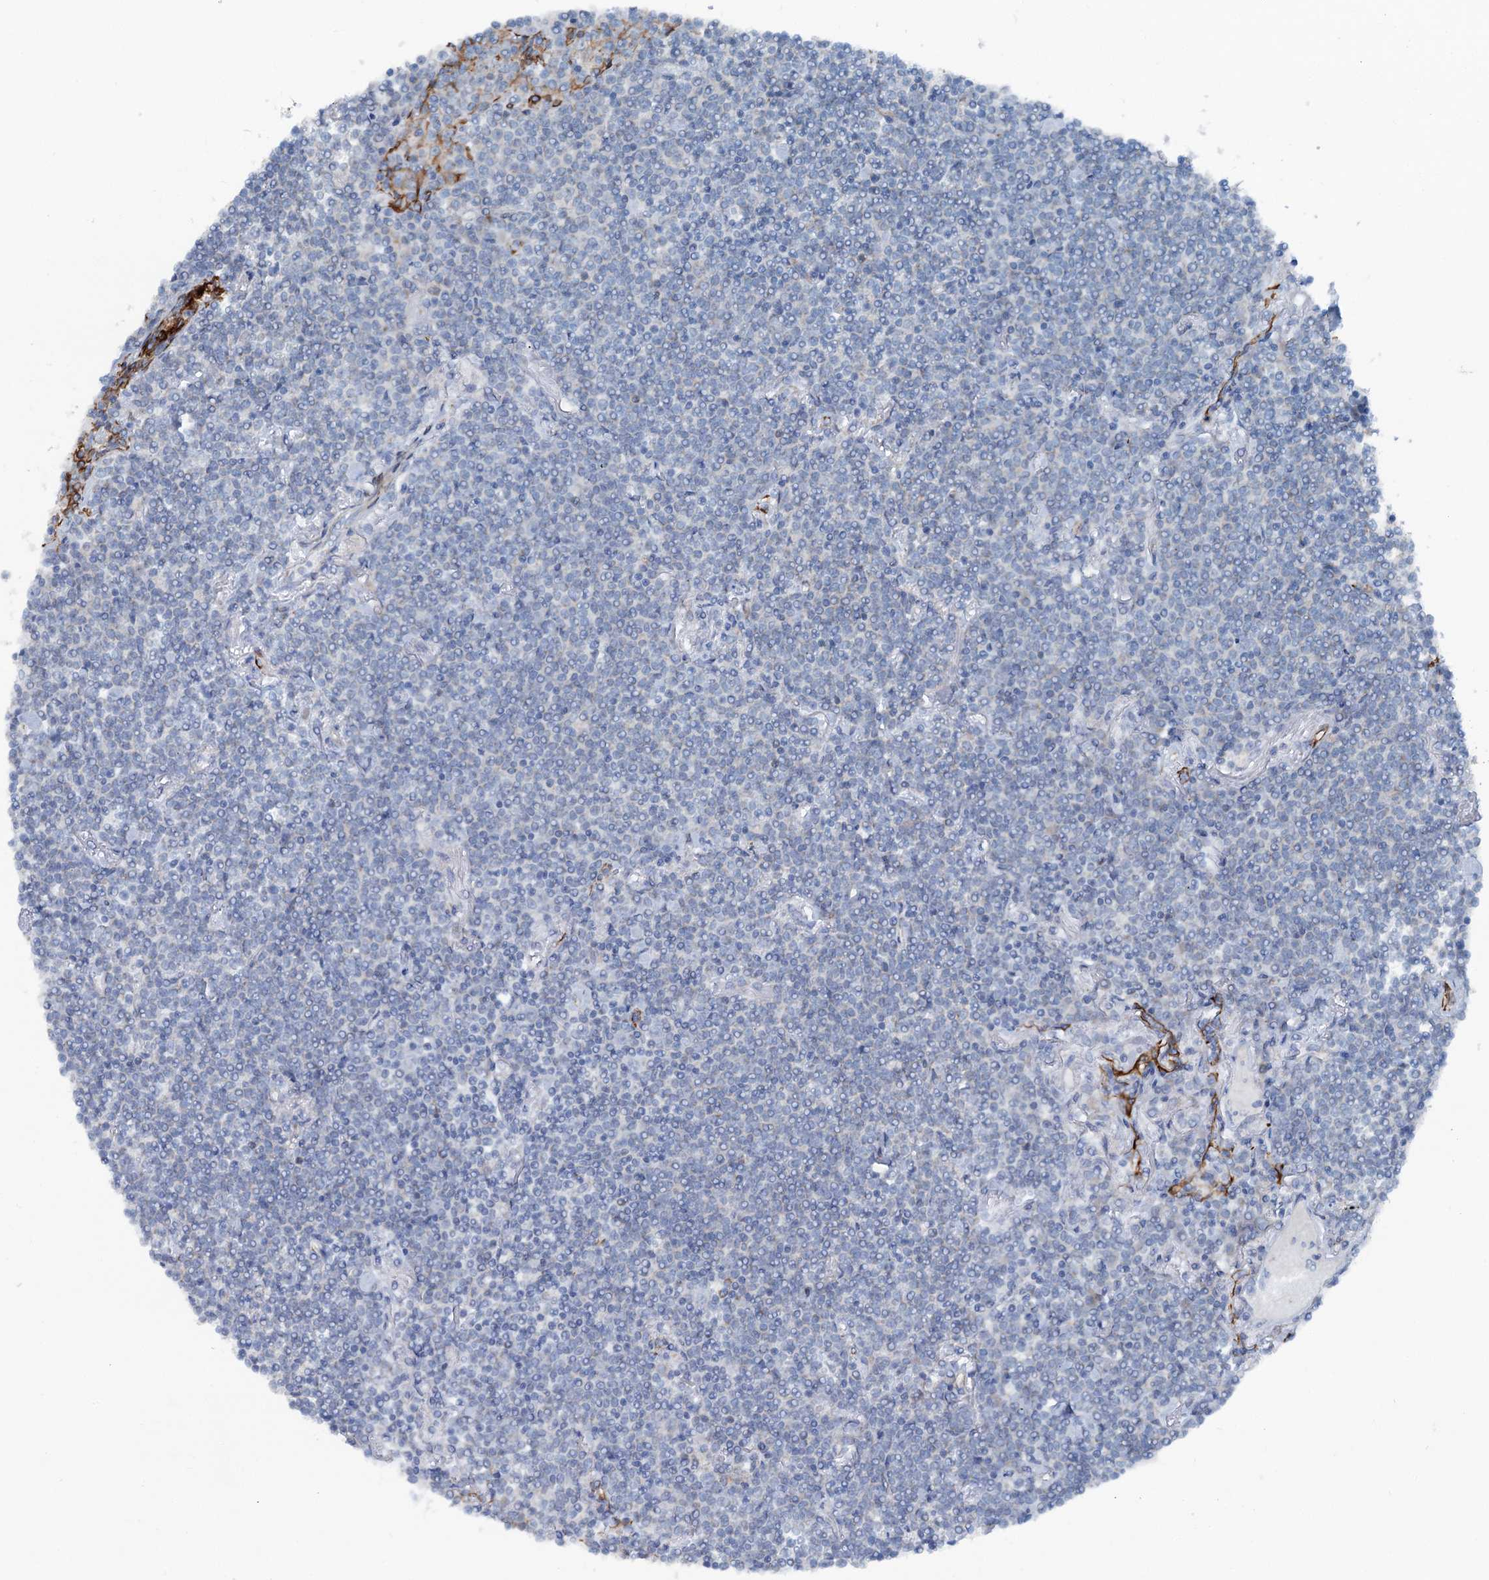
{"staining": {"intensity": "negative", "quantity": "none", "location": "none"}, "tissue": "lymphoma", "cell_type": "Tumor cells", "image_type": "cancer", "snomed": [{"axis": "morphology", "description": "Malignant lymphoma, non-Hodgkin's type, Low grade"}, {"axis": "topography", "description": "Lung"}], "caption": "An image of human low-grade malignant lymphoma, non-Hodgkin's type is negative for staining in tumor cells.", "gene": "CALCOCO1", "patient": {"sex": "female", "age": 71}}